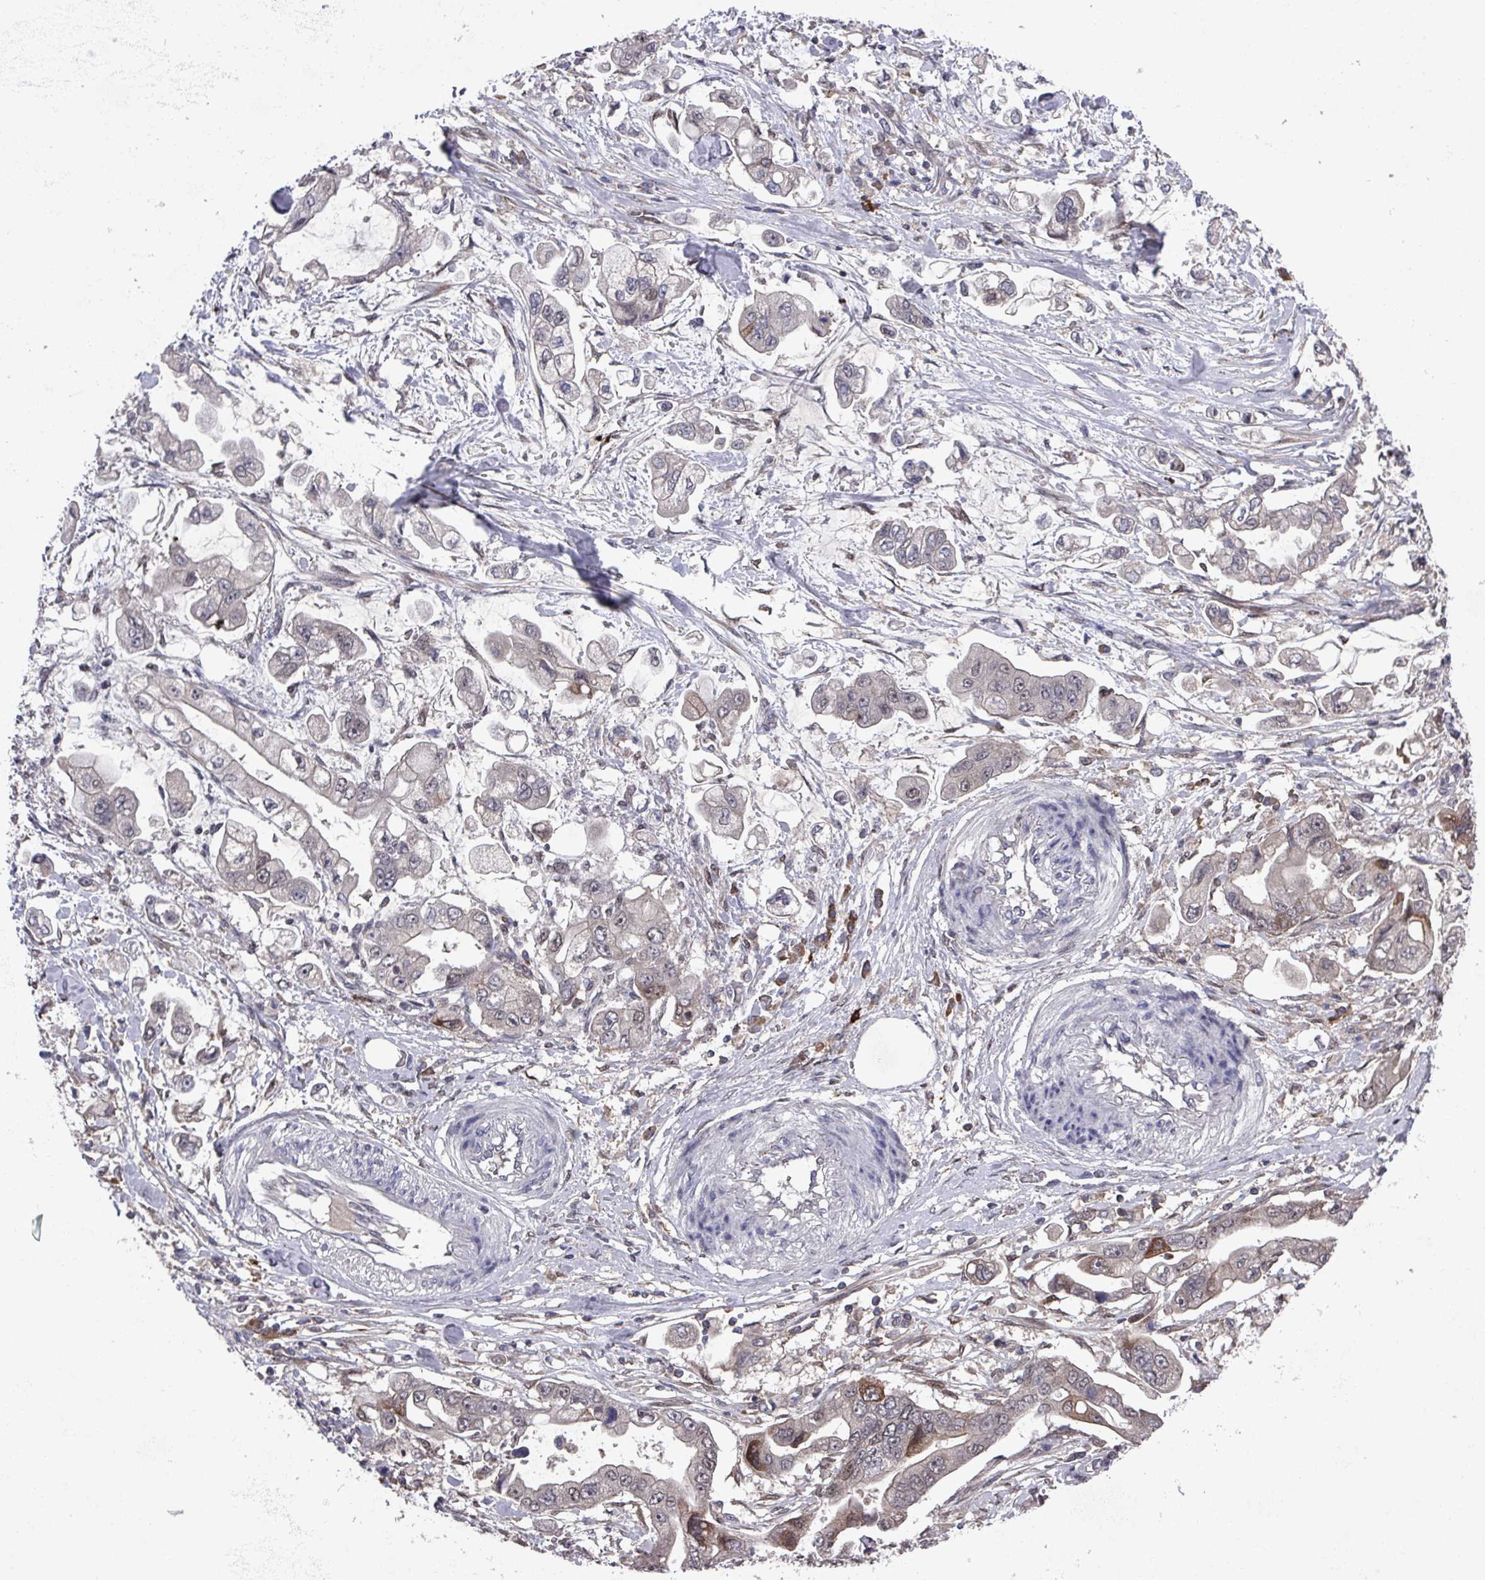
{"staining": {"intensity": "moderate", "quantity": "<25%", "location": "cytoplasmic/membranous"}, "tissue": "stomach cancer", "cell_type": "Tumor cells", "image_type": "cancer", "snomed": [{"axis": "morphology", "description": "Adenocarcinoma, NOS"}, {"axis": "topography", "description": "Stomach"}], "caption": "The image demonstrates staining of stomach cancer (adenocarcinoma), revealing moderate cytoplasmic/membranous protein positivity (brown color) within tumor cells.", "gene": "PRRX1", "patient": {"sex": "male", "age": 62}}